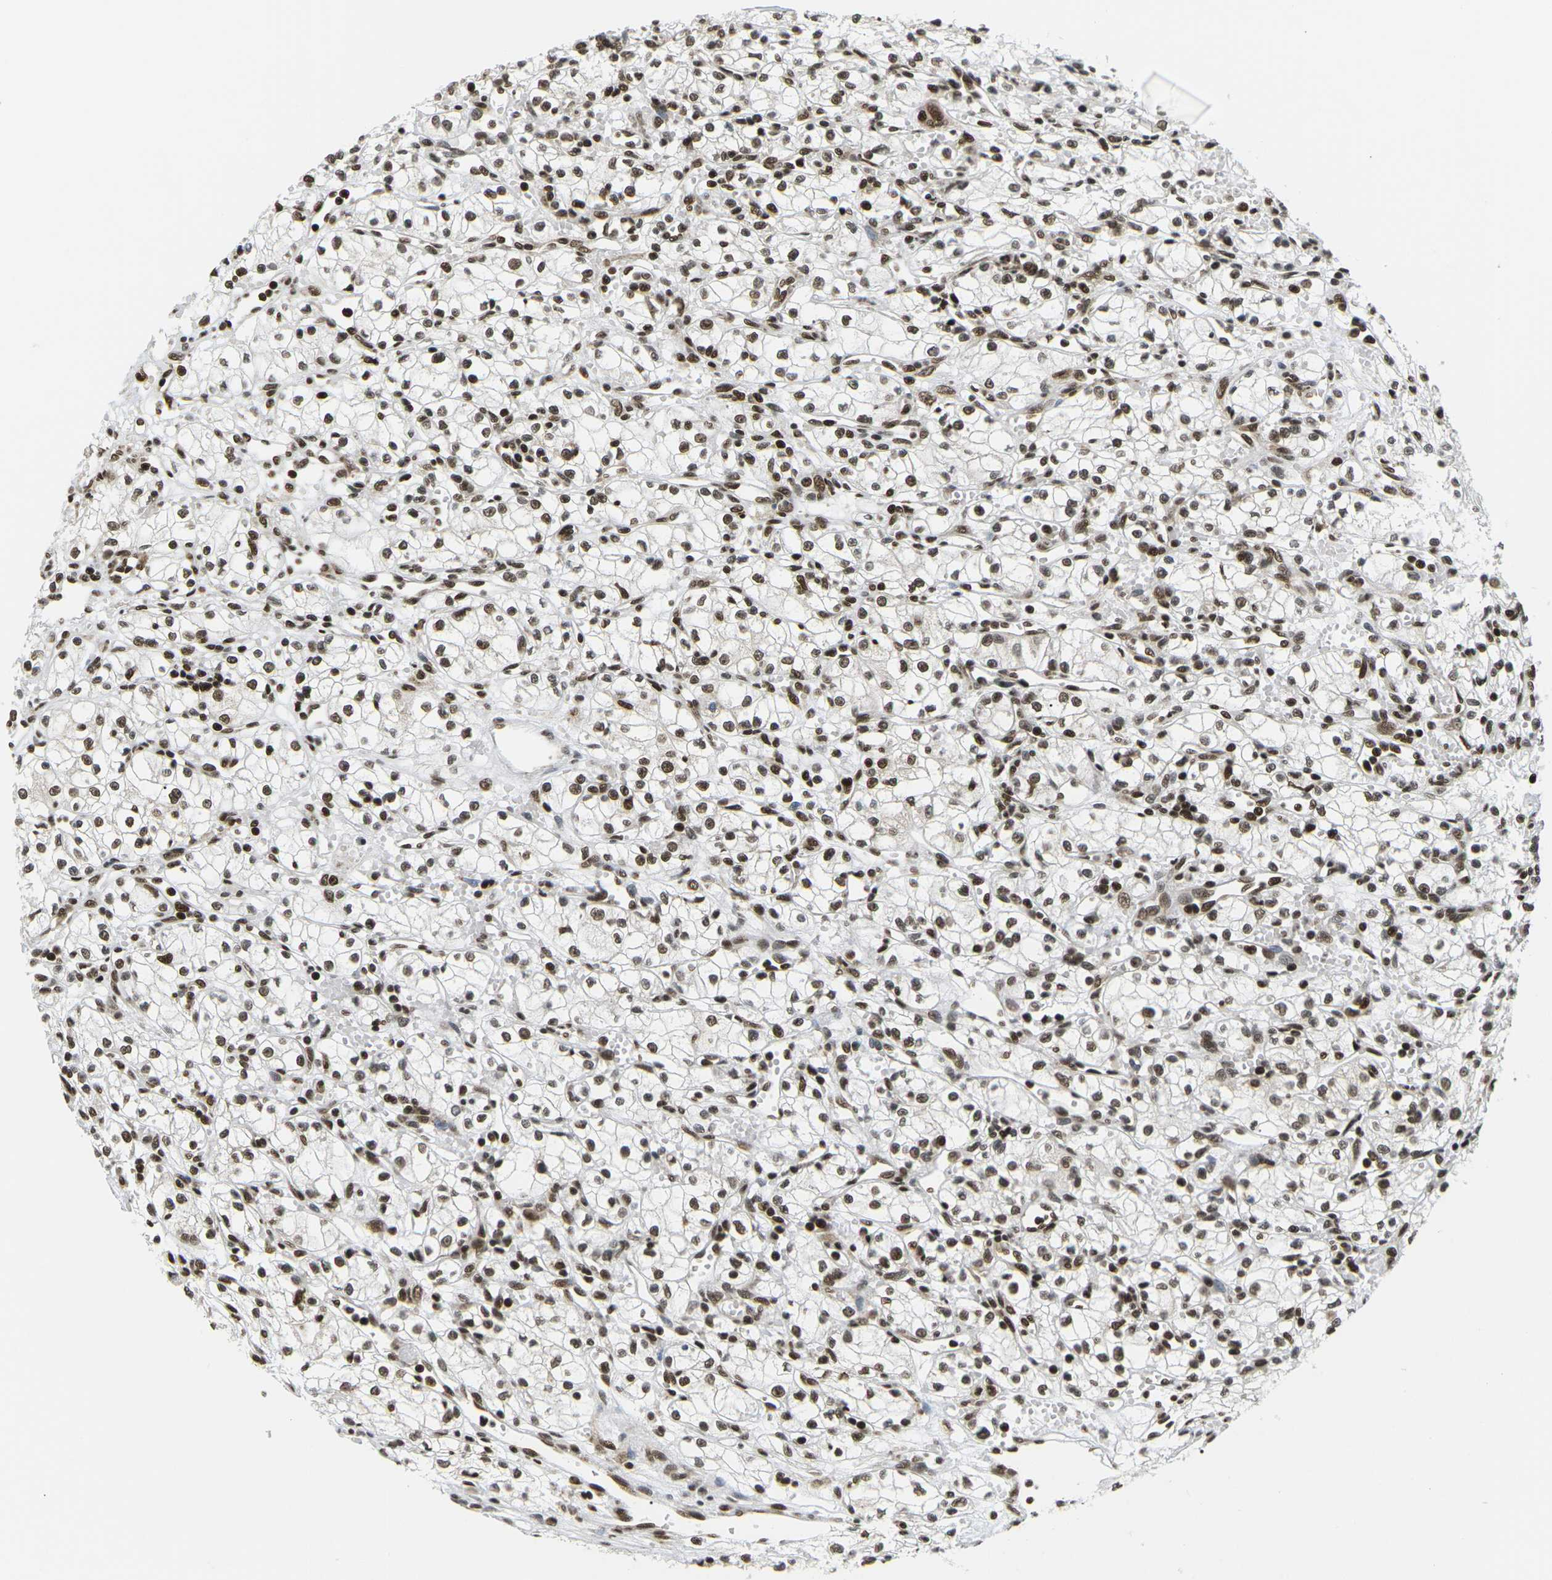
{"staining": {"intensity": "strong", "quantity": ">75%", "location": "nuclear"}, "tissue": "renal cancer", "cell_type": "Tumor cells", "image_type": "cancer", "snomed": [{"axis": "morphology", "description": "Normal tissue, NOS"}, {"axis": "morphology", "description": "Adenocarcinoma, NOS"}, {"axis": "topography", "description": "Kidney"}], "caption": "Brown immunohistochemical staining in human renal adenocarcinoma displays strong nuclear positivity in approximately >75% of tumor cells.", "gene": "CELF1", "patient": {"sex": "male", "age": 59}}